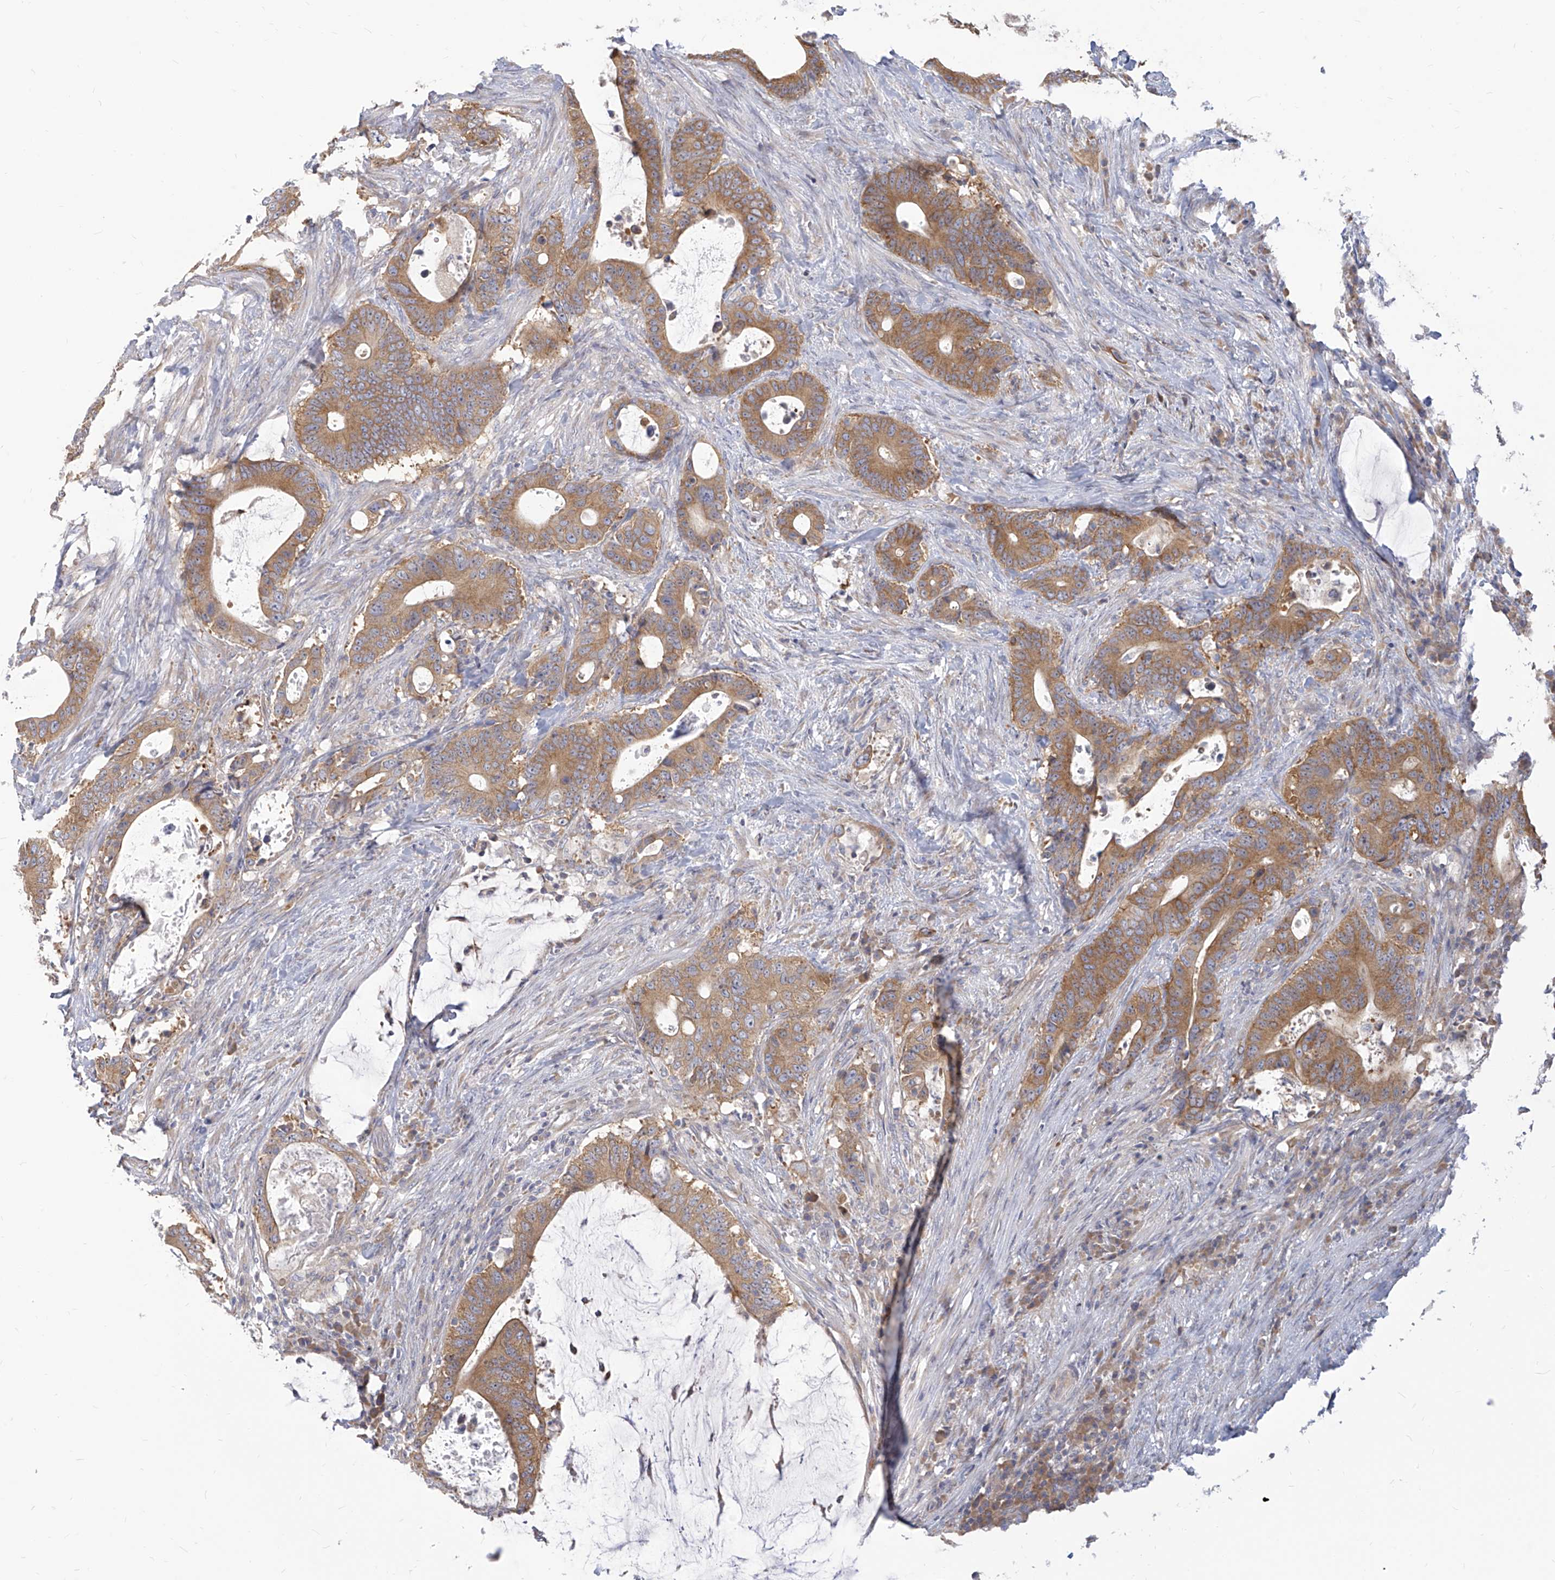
{"staining": {"intensity": "moderate", "quantity": ">75%", "location": "cytoplasmic/membranous"}, "tissue": "colorectal cancer", "cell_type": "Tumor cells", "image_type": "cancer", "snomed": [{"axis": "morphology", "description": "Adenocarcinoma, NOS"}, {"axis": "topography", "description": "Colon"}], "caption": "About >75% of tumor cells in colorectal adenocarcinoma display moderate cytoplasmic/membranous protein expression as visualized by brown immunohistochemical staining.", "gene": "FAM83B", "patient": {"sex": "male", "age": 83}}